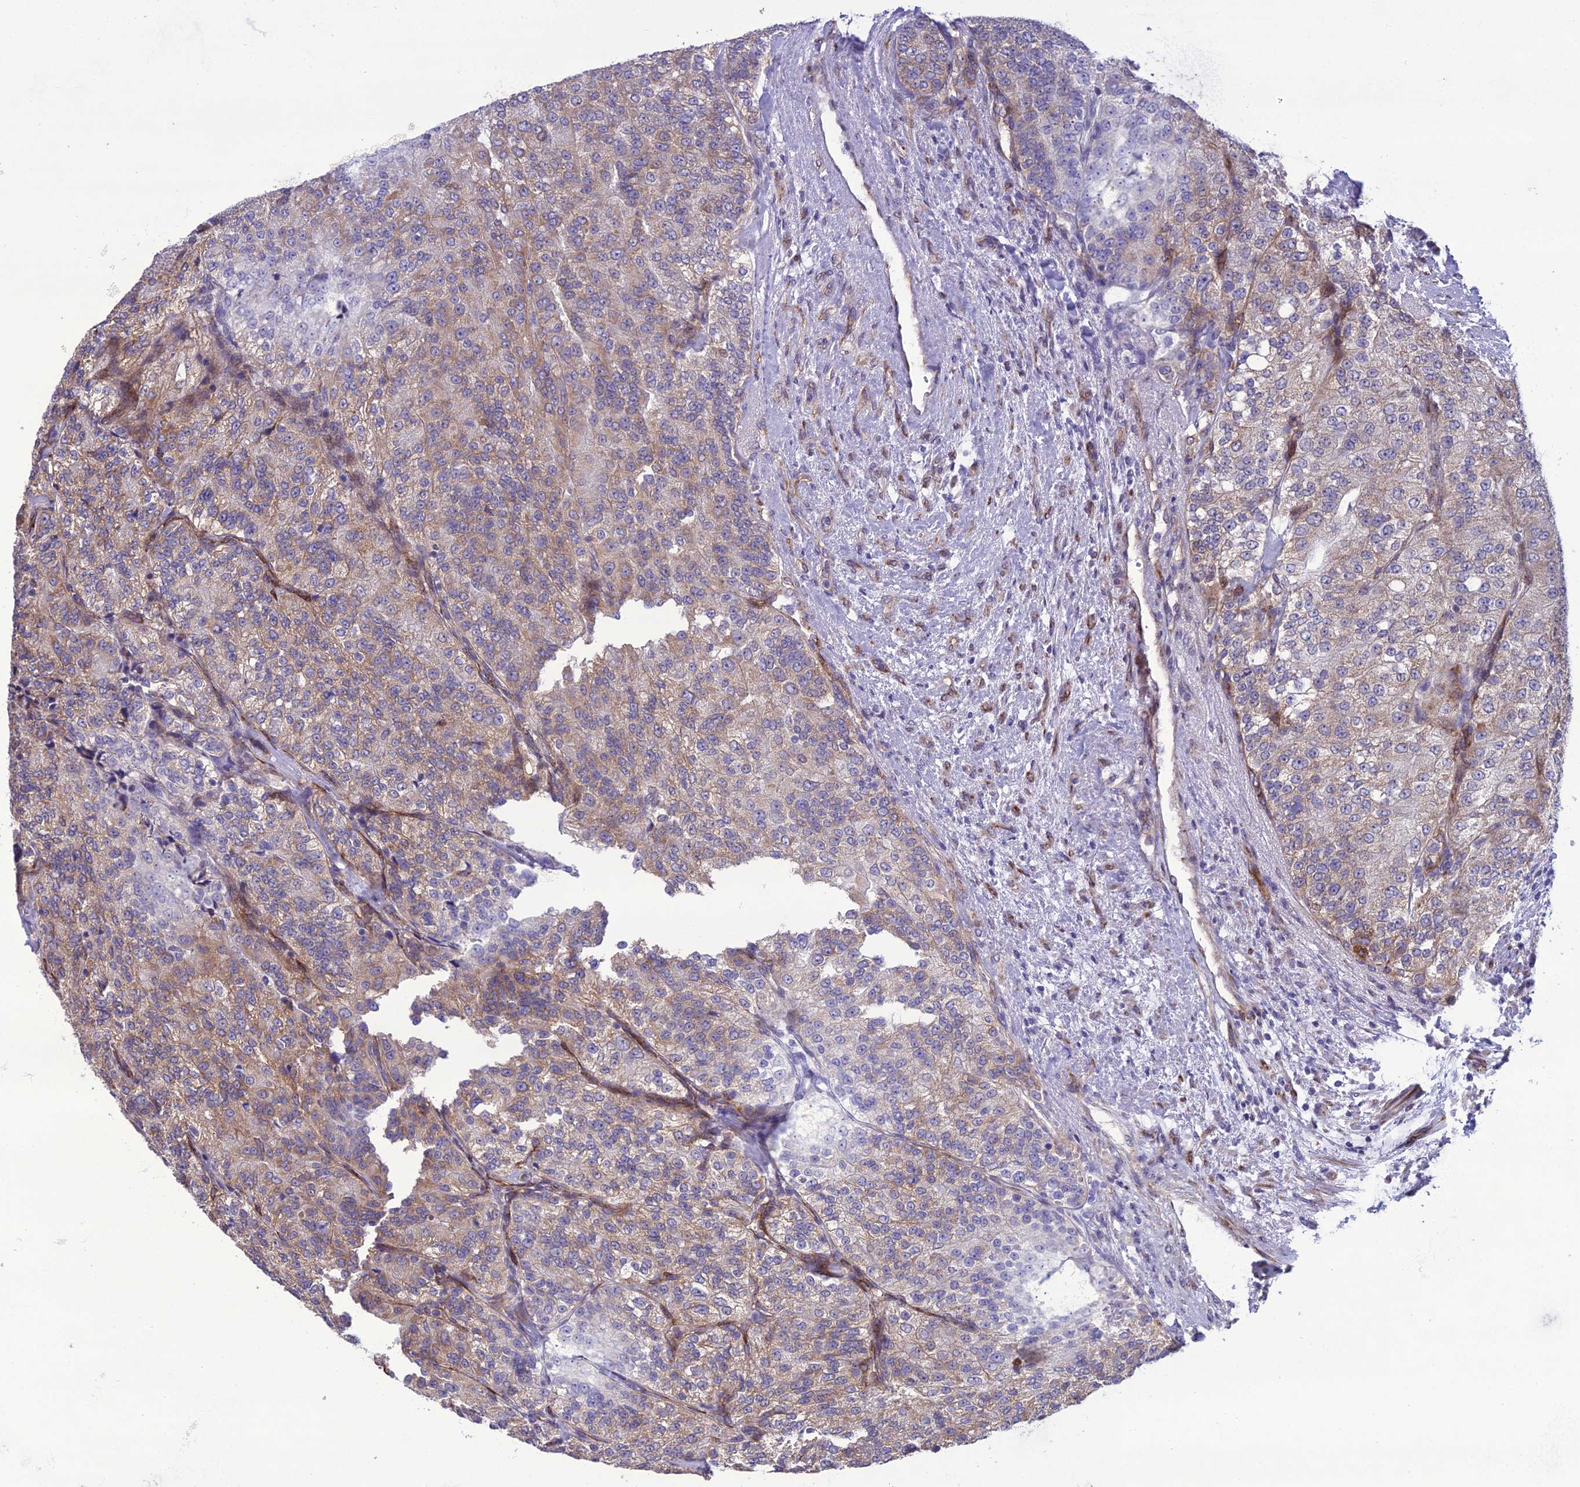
{"staining": {"intensity": "weak", "quantity": ">75%", "location": "cytoplasmic/membranous"}, "tissue": "renal cancer", "cell_type": "Tumor cells", "image_type": "cancer", "snomed": [{"axis": "morphology", "description": "Adenocarcinoma, NOS"}, {"axis": "topography", "description": "Kidney"}], "caption": "Human renal cancer stained with a brown dye demonstrates weak cytoplasmic/membranous positive expression in about >75% of tumor cells.", "gene": "NODAL", "patient": {"sex": "female", "age": 63}}